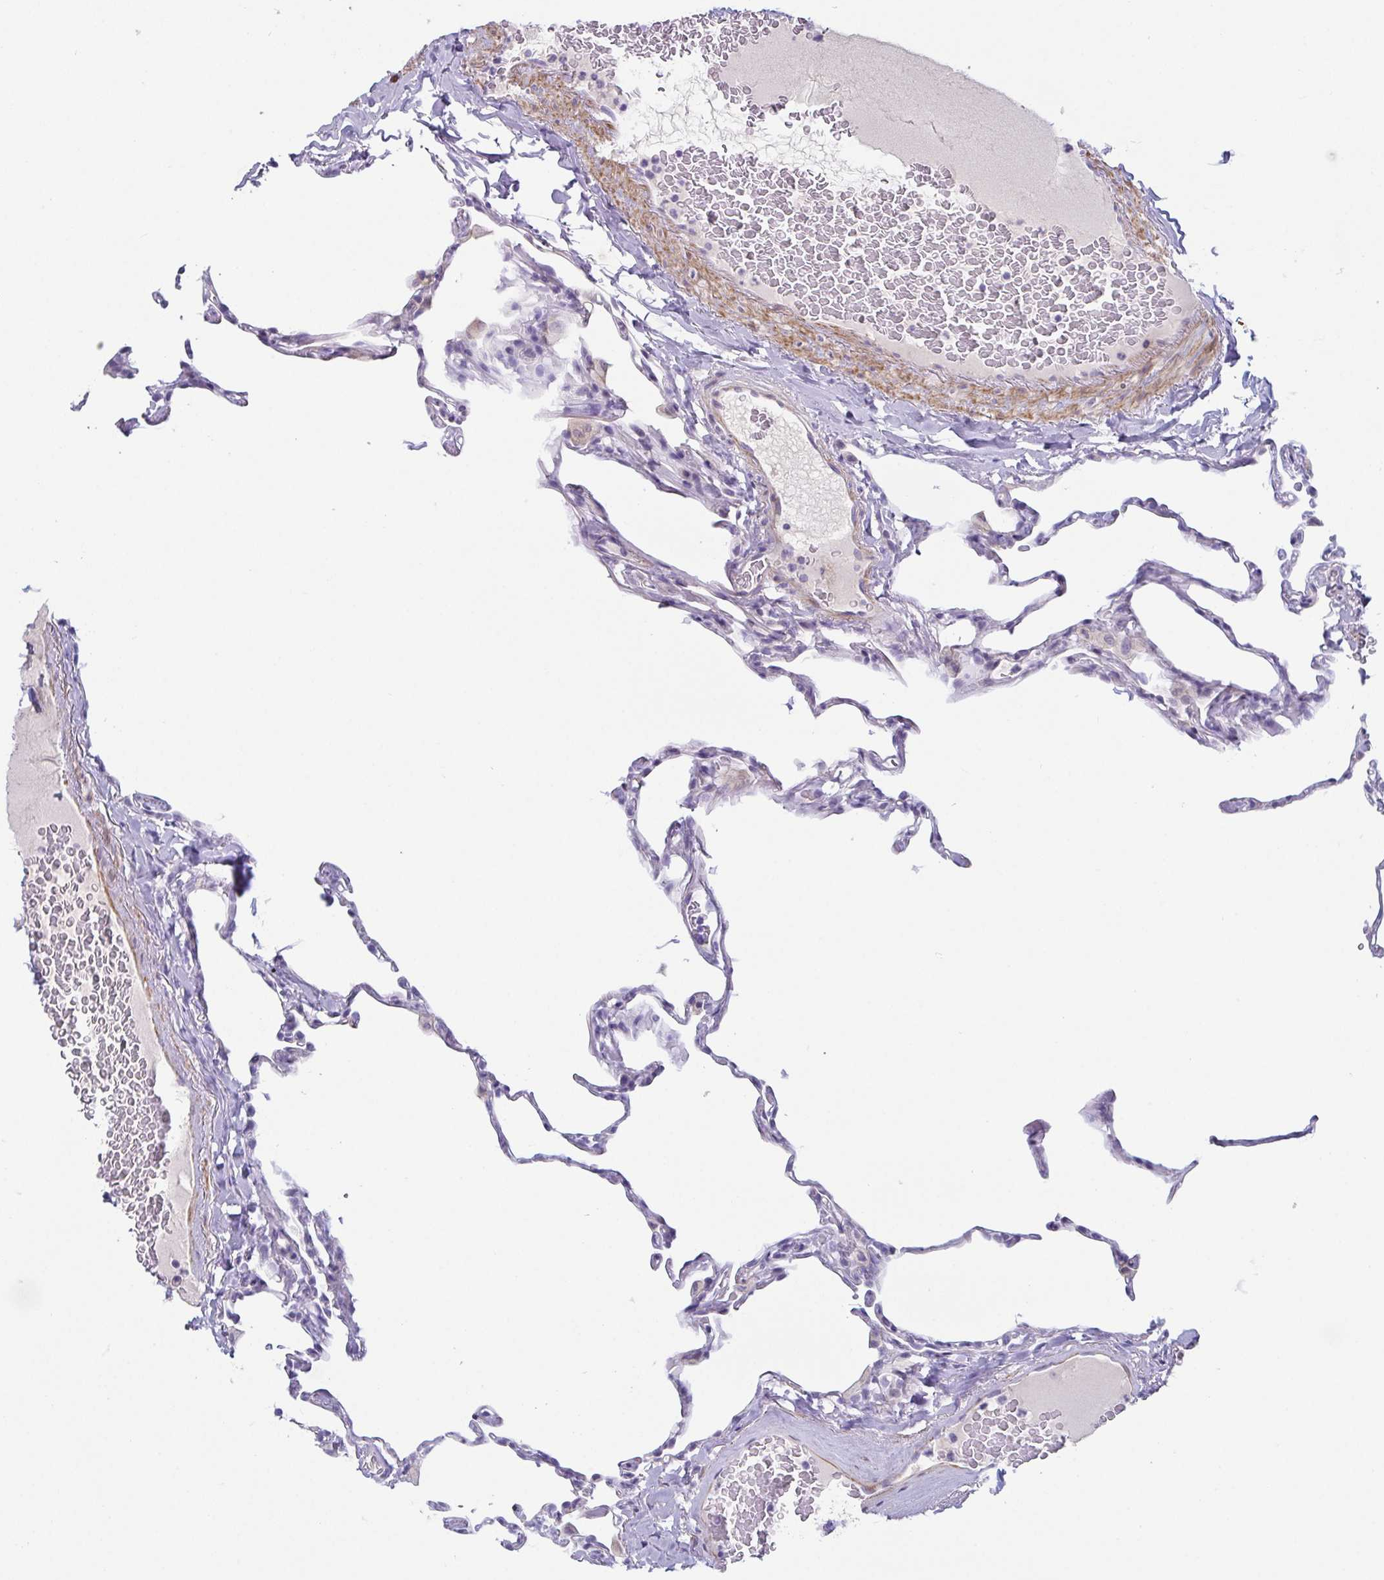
{"staining": {"intensity": "negative", "quantity": "none", "location": "none"}, "tissue": "lung", "cell_type": "Alveolar cells", "image_type": "normal", "snomed": [{"axis": "morphology", "description": "Normal tissue, NOS"}, {"axis": "topography", "description": "Lung"}], "caption": "Histopathology image shows no significant protein staining in alveolar cells of unremarkable lung. Nuclei are stained in blue.", "gene": "OR5P3", "patient": {"sex": "male", "age": 65}}